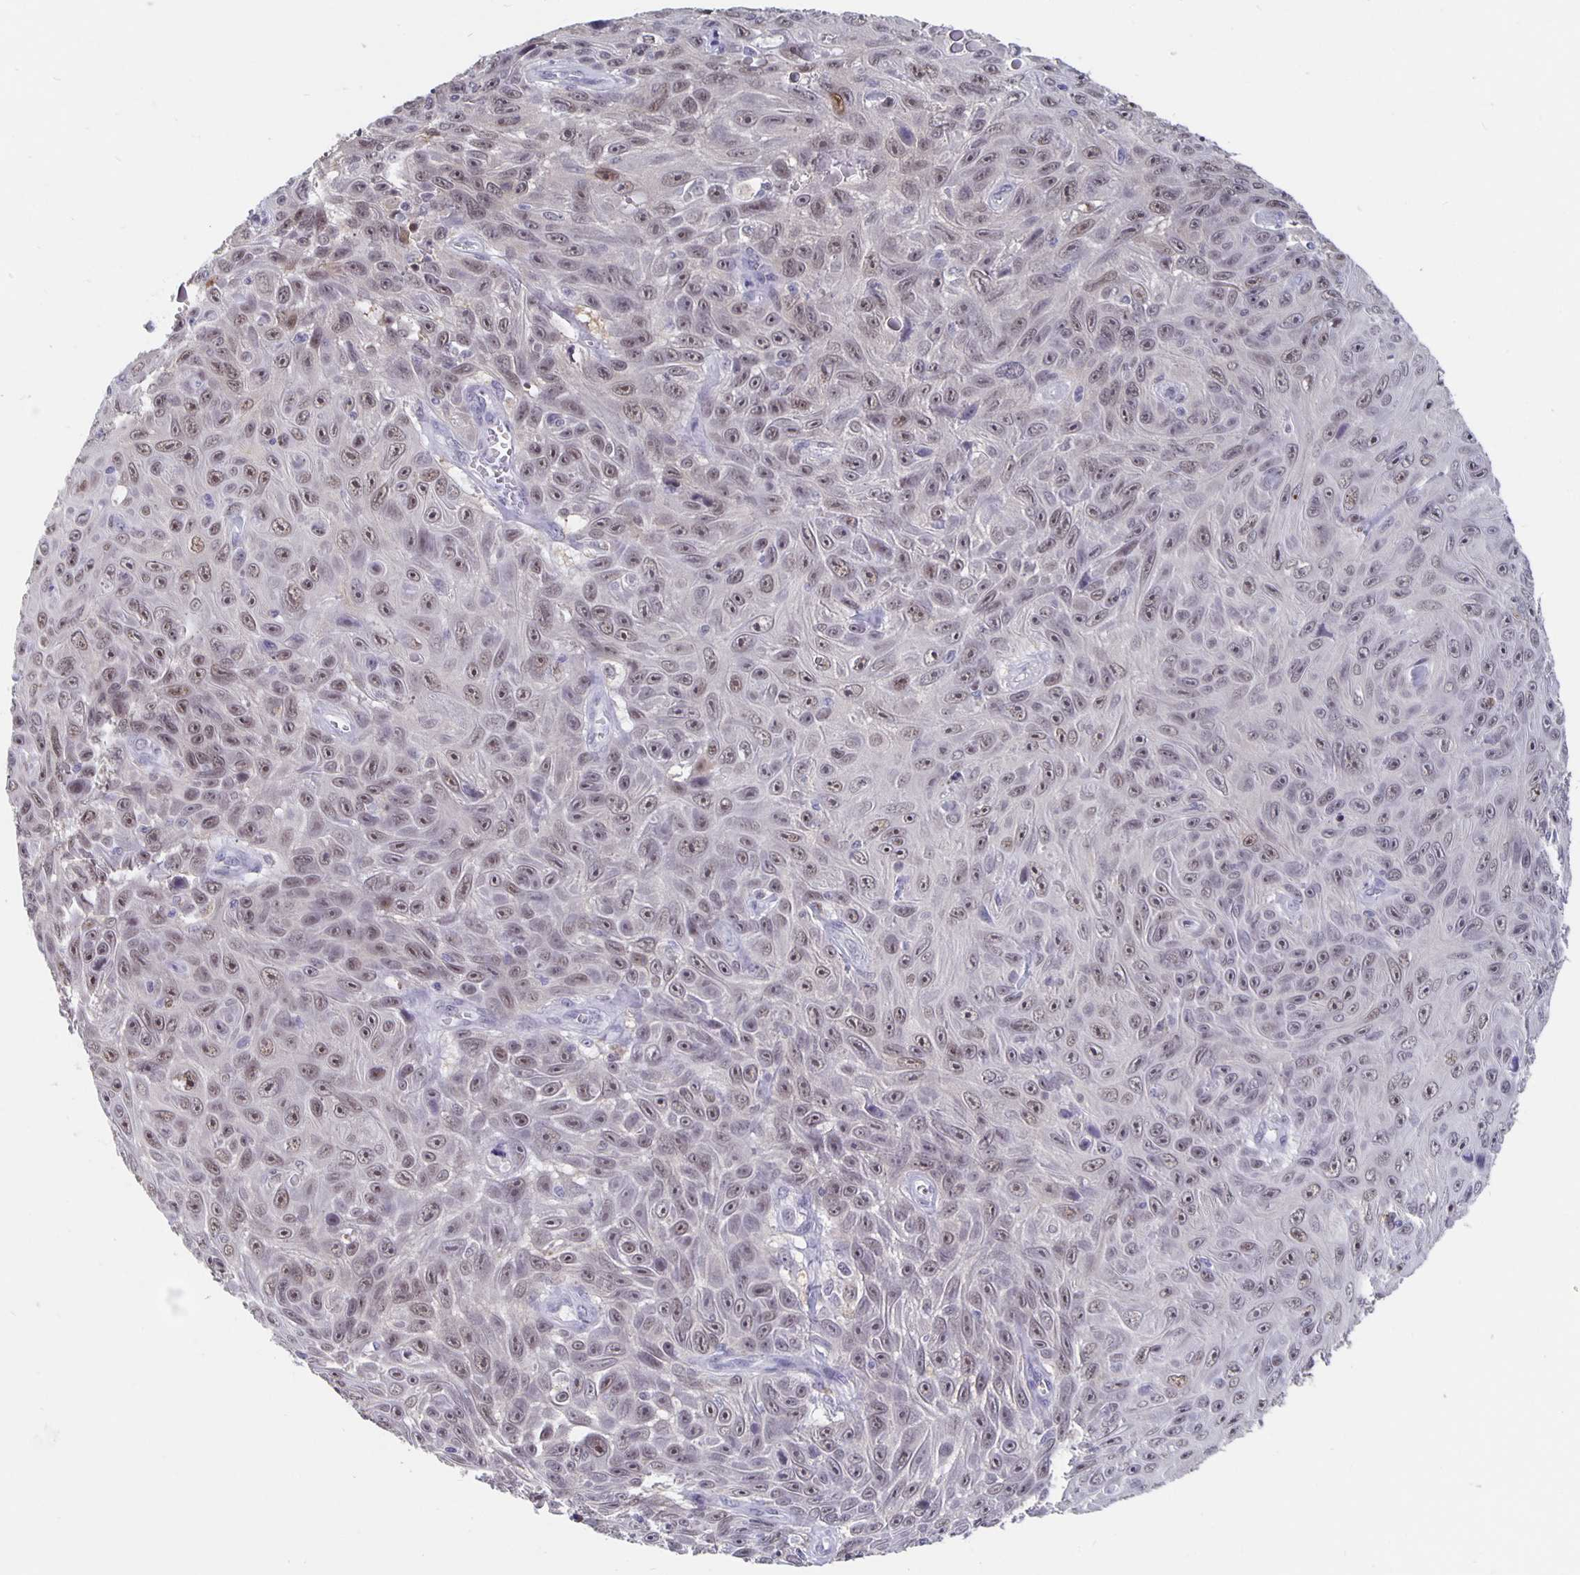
{"staining": {"intensity": "weak", "quantity": ">75%", "location": "nuclear"}, "tissue": "skin cancer", "cell_type": "Tumor cells", "image_type": "cancer", "snomed": [{"axis": "morphology", "description": "Squamous cell carcinoma, NOS"}, {"axis": "topography", "description": "Skin"}], "caption": "Protein staining of skin squamous cell carcinoma tissue reveals weak nuclear staining in about >75% of tumor cells. The staining was performed using DAB, with brown indicating positive protein expression. Nuclei are stained blue with hematoxylin.", "gene": "ZNF691", "patient": {"sex": "male", "age": 82}}